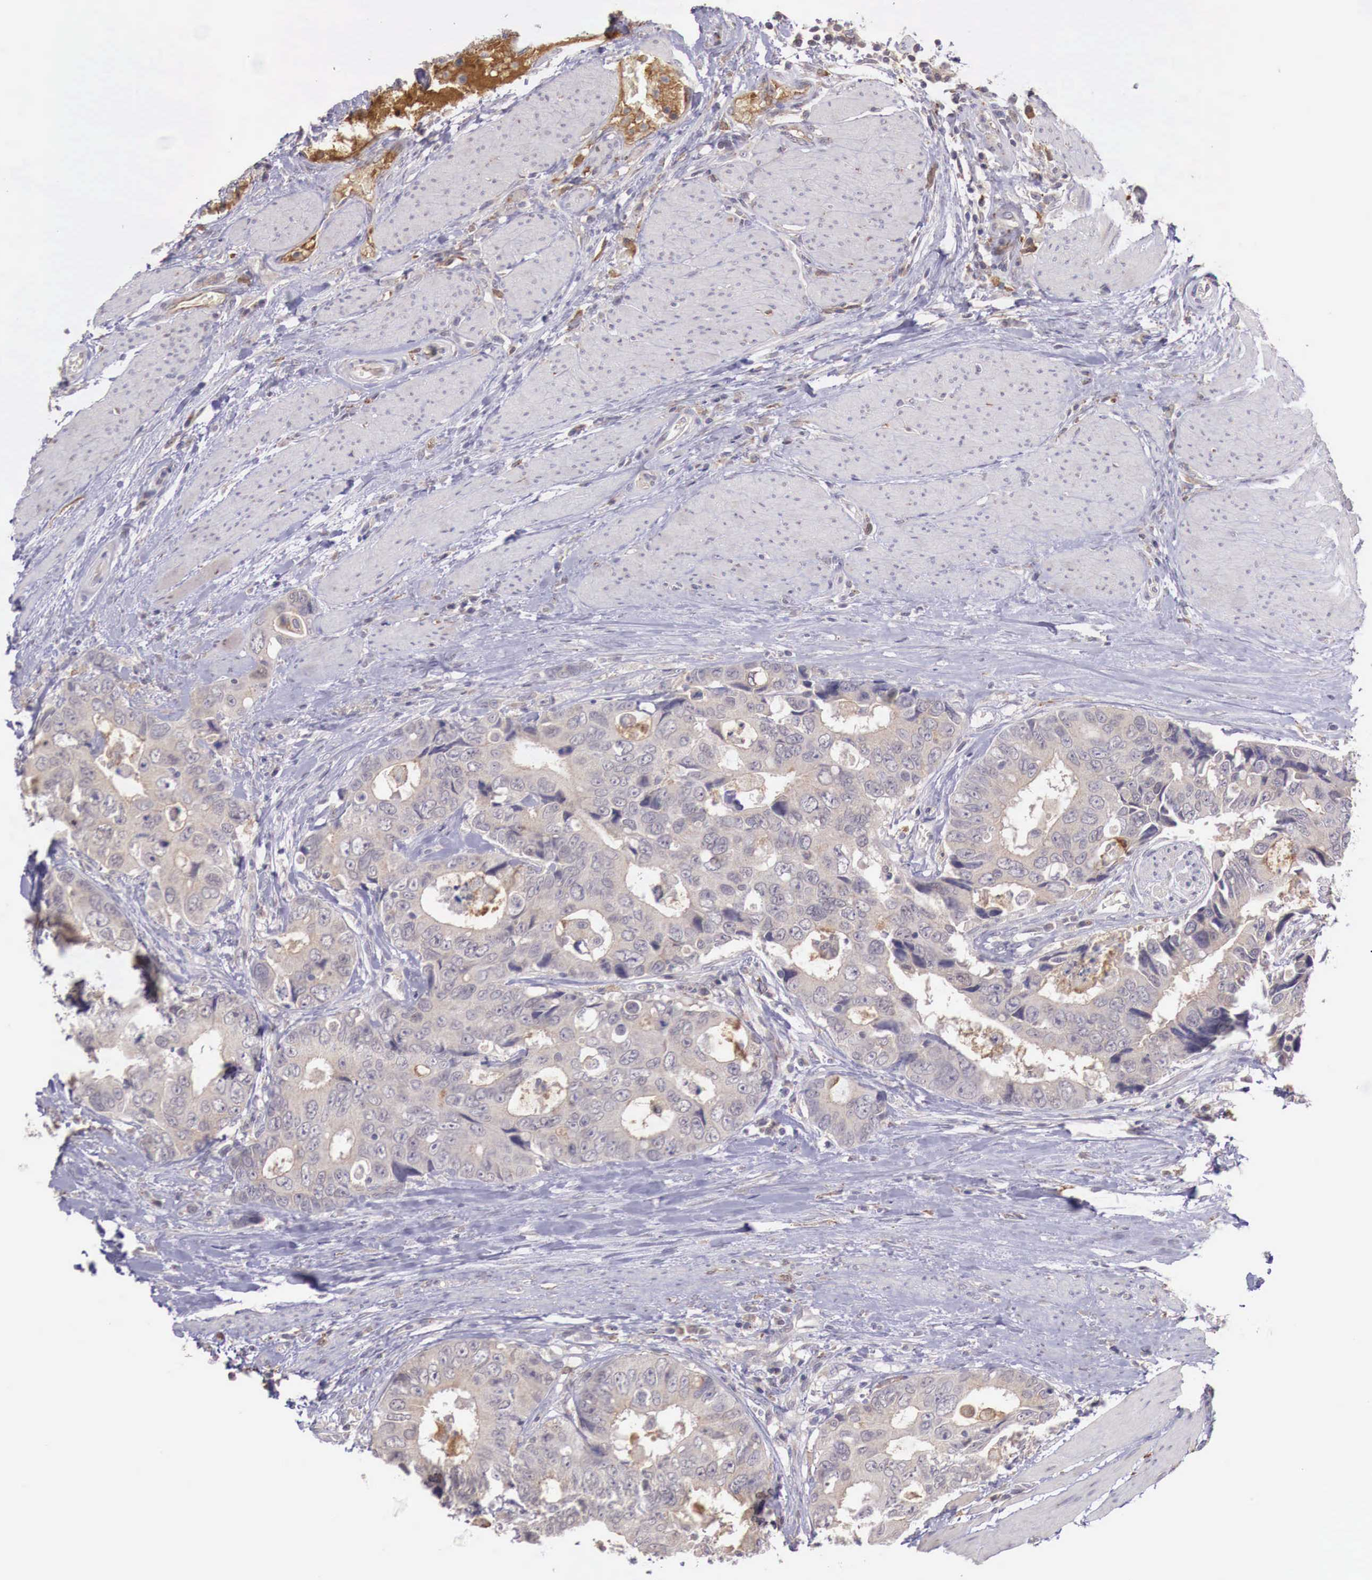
{"staining": {"intensity": "weak", "quantity": "25%-75%", "location": "cytoplasmic/membranous"}, "tissue": "colorectal cancer", "cell_type": "Tumor cells", "image_type": "cancer", "snomed": [{"axis": "morphology", "description": "Adenocarcinoma, NOS"}, {"axis": "topography", "description": "Rectum"}], "caption": "Human colorectal cancer stained with a brown dye shows weak cytoplasmic/membranous positive expression in approximately 25%-75% of tumor cells.", "gene": "CHRDL1", "patient": {"sex": "female", "age": 67}}